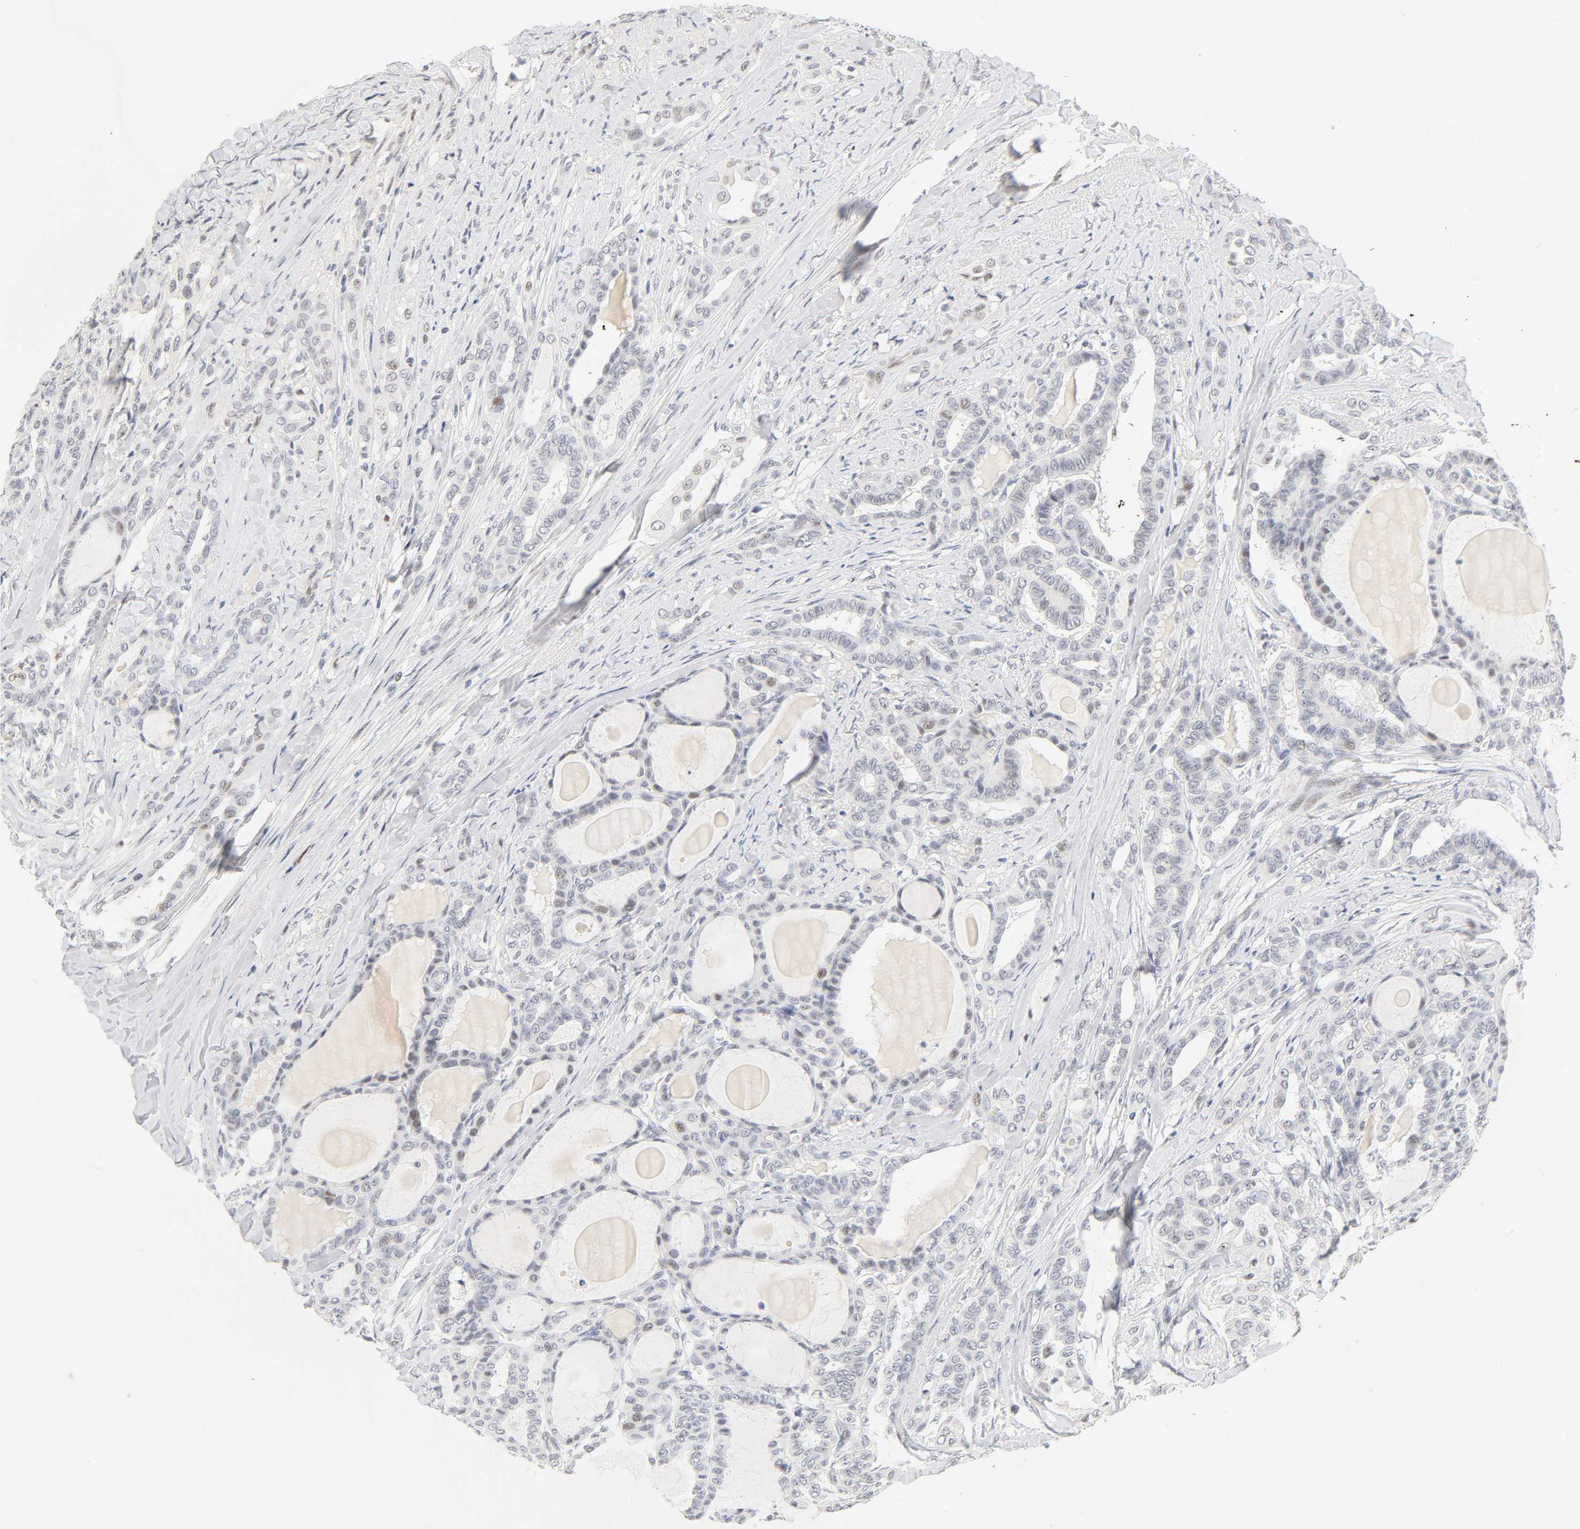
{"staining": {"intensity": "weak", "quantity": "<25%", "location": "nuclear"}, "tissue": "thyroid cancer", "cell_type": "Tumor cells", "image_type": "cancer", "snomed": [{"axis": "morphology", "description": "Carcinoma, NOS"}, {"axis": "topography", "description": "Thyroid gland"}], "caption": "Immunohistochemical staining of human carcinoma (thyroid) reveals no significant expression in tumor cells.", "gene": "MNAT1", "patient": {"sex": "female", "age": 91}}